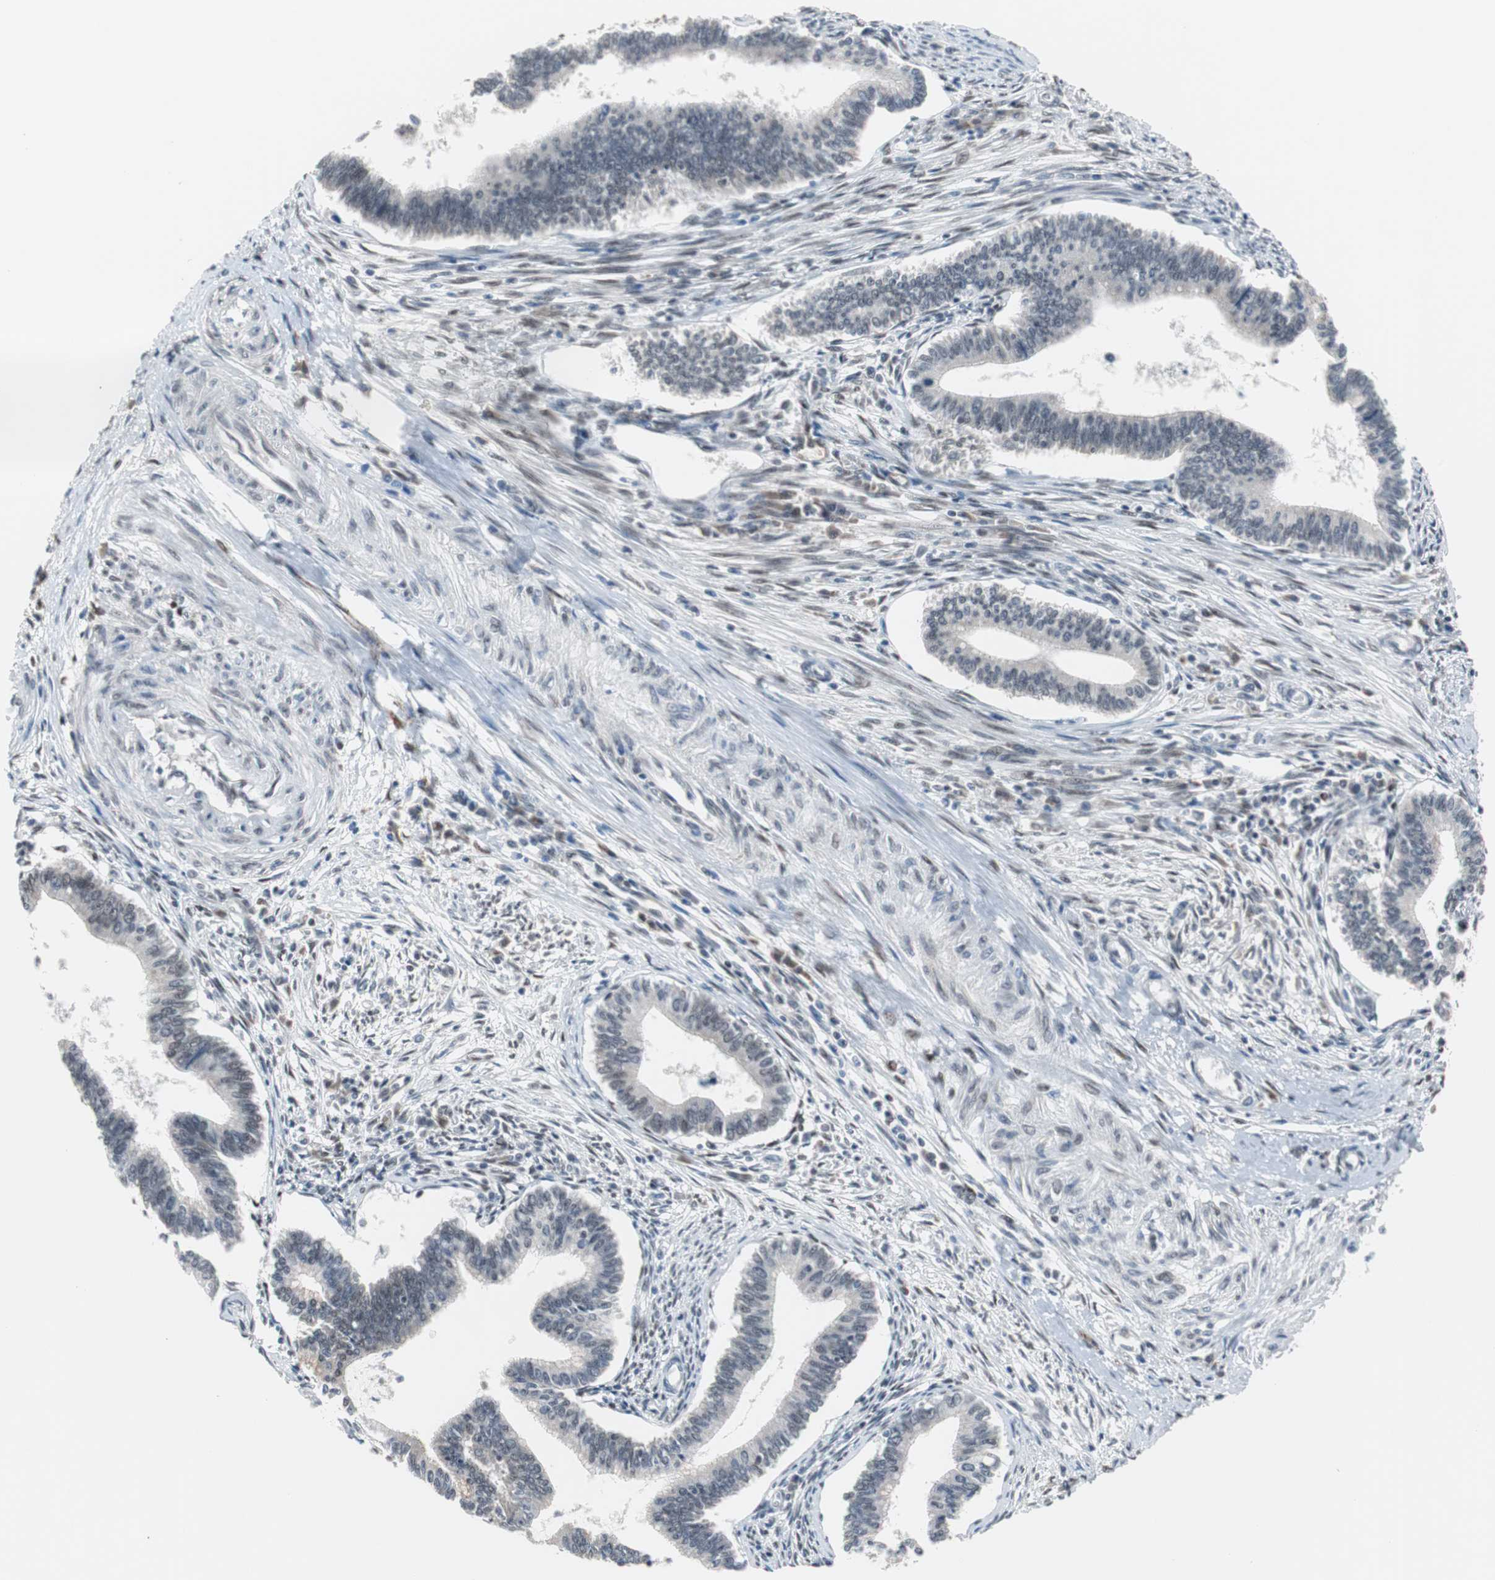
{"staining": {"intensity": "negative", "quantity": "none", "location": "none"}, "tissue": "cervical cancer", "cell_type": "Tumor cells", "image_type": "cancer", "snomed": [{"axis": "morphology", "description": "Adenocarcinoma, NOS"}, {"axis": "topography", "description": "Cervix"}], "caption": "This is an IHC photomicrograph of cervical cancer. There is no staining in tumor cells.", "gene": "ZHX2", "patient": {"sex": "female", "age": 36}}